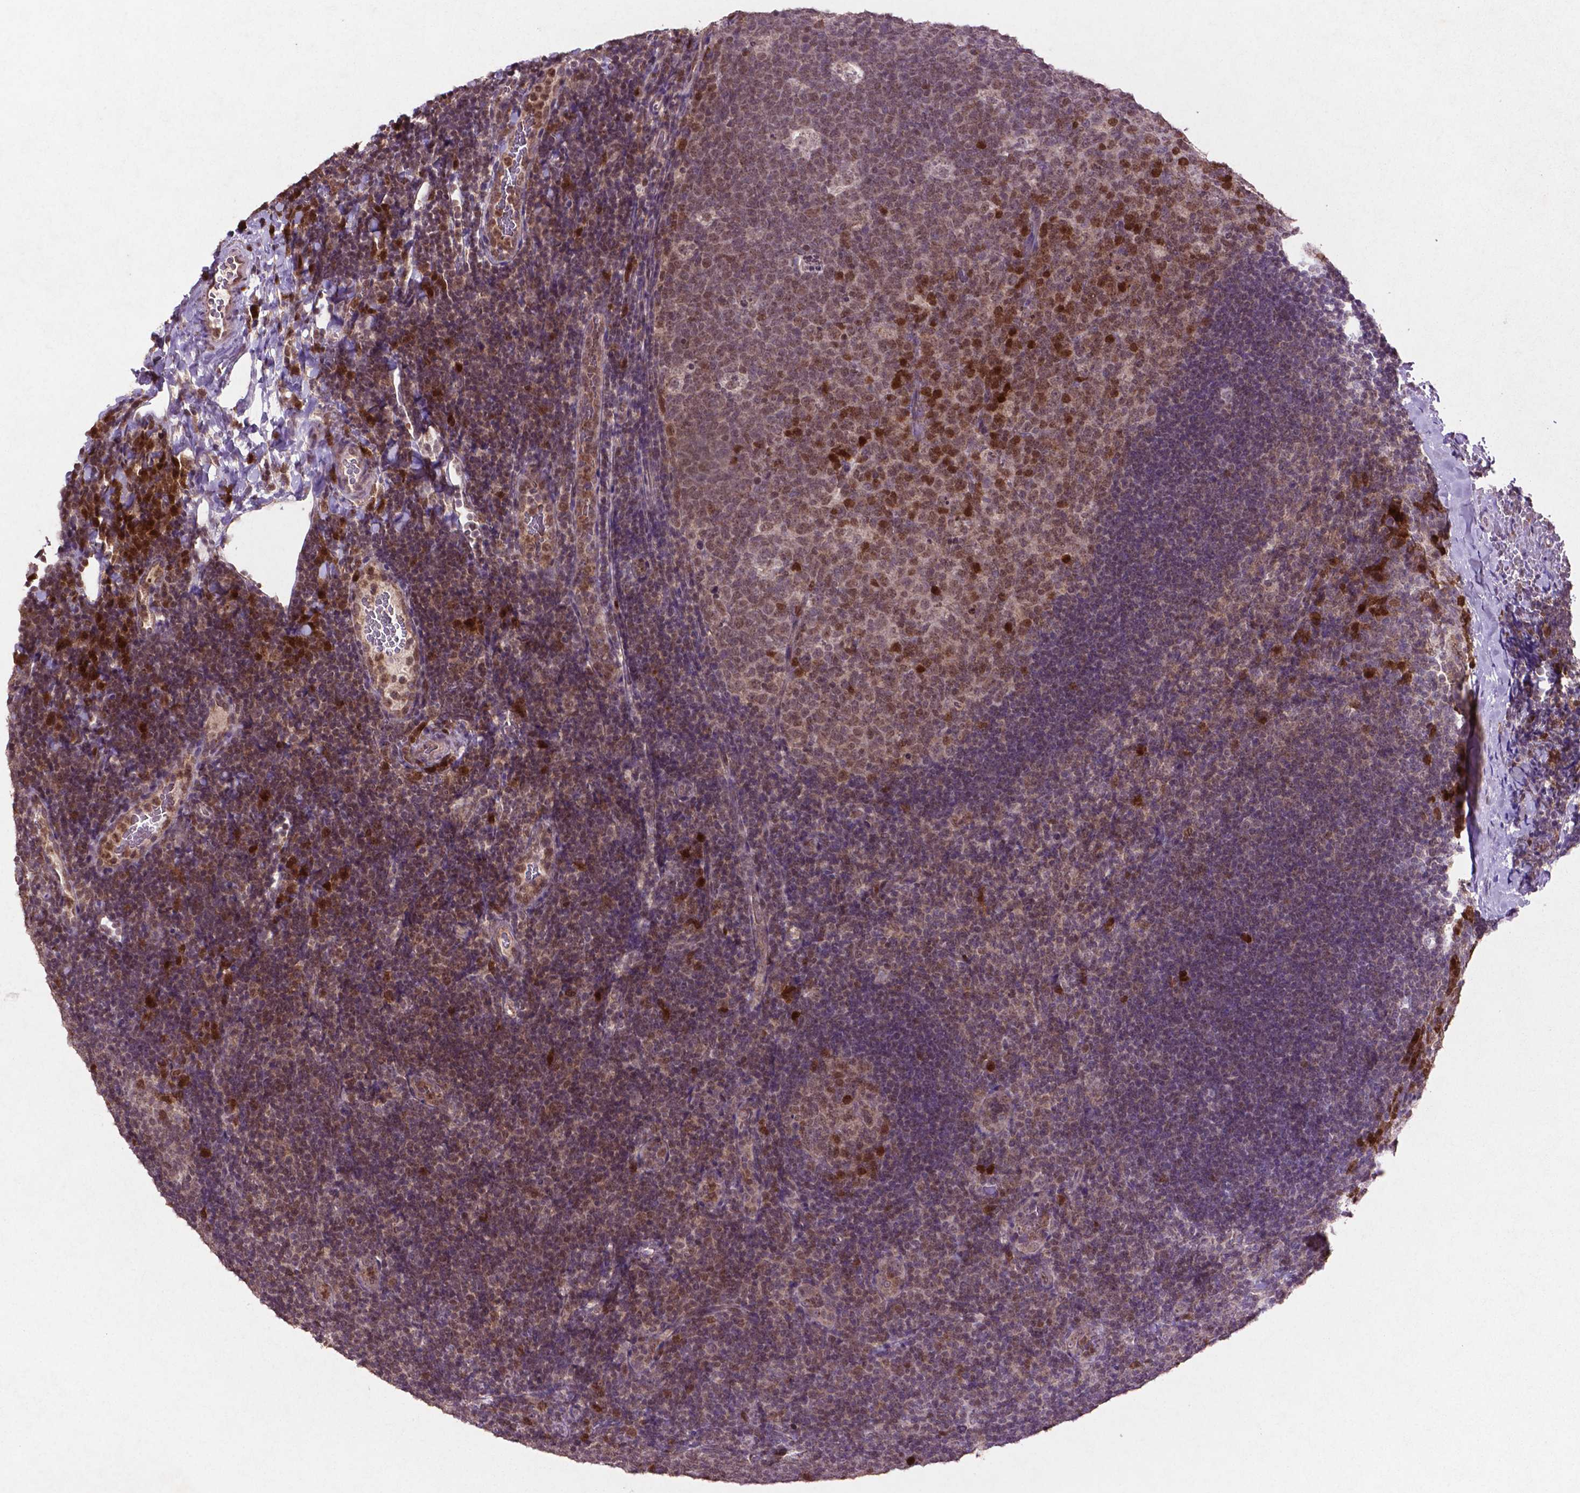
{"staining": {"intensity": "moderate", "quantity": "<25%", "location": "nuclear"}, "tissue": "tonsil", "cell_type": "Germinal center cells", "image_type": "normal", "snomed": [{"axis": "morphology", "description": "Normal tissue, NOS"}, {"axis": "topography", "description": "Tonsil"}], "caption": "Immunohistochemical staining of unremarkable human tonsil demonstrates low levels of moderate nuclear staining in about <25% of germinal center cells. The protein of interest is shown in brown color, while the nuclei are stained blue.", "gene": "GLRX", "patient": {"sex": "male", "age": 17}}